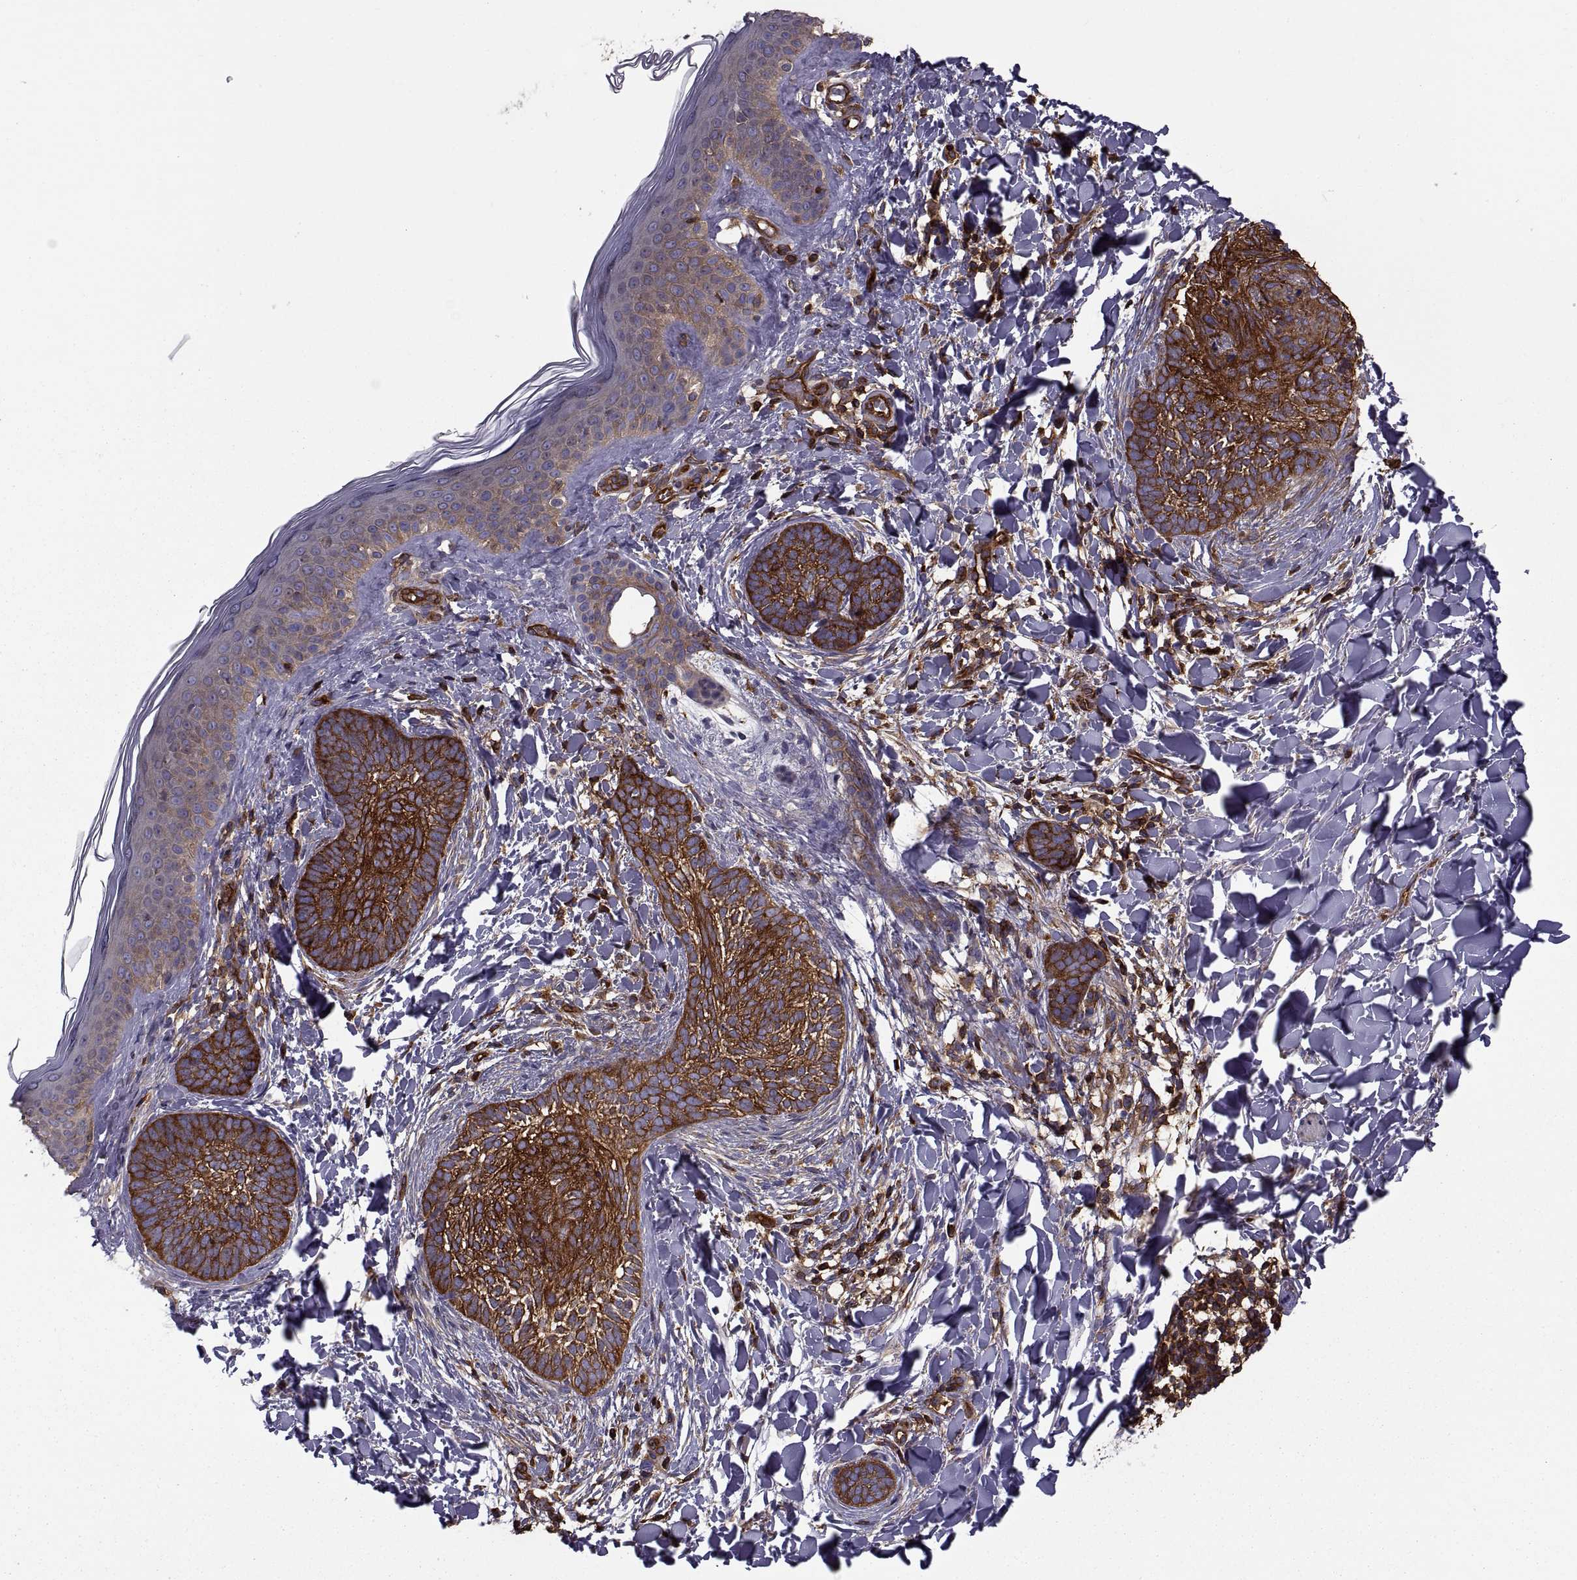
{"staining": {"intensity": "strong", "quantity": ">75%", "location": "cytoplasmic/membranous"}, "tissue": "skin cancer", "cell_type": "Tumor cells", "image_type": "cancer", "snomed": [{"axis": "morphology", "description": "Normal tissue, NOS"}, {"axis": "morphology", "description": "Basal cell carcinoma"}, {"axis": "topography", "description": "Skin"}], "caption": "Immunohistochemical staining of skin basal cell carcinoma shows strong cytoplasmic/membranous protein positivity in approximately >75% of tumor cells.", "gene": "MYH9", "patient": {"sex": "male", "age": 46}}